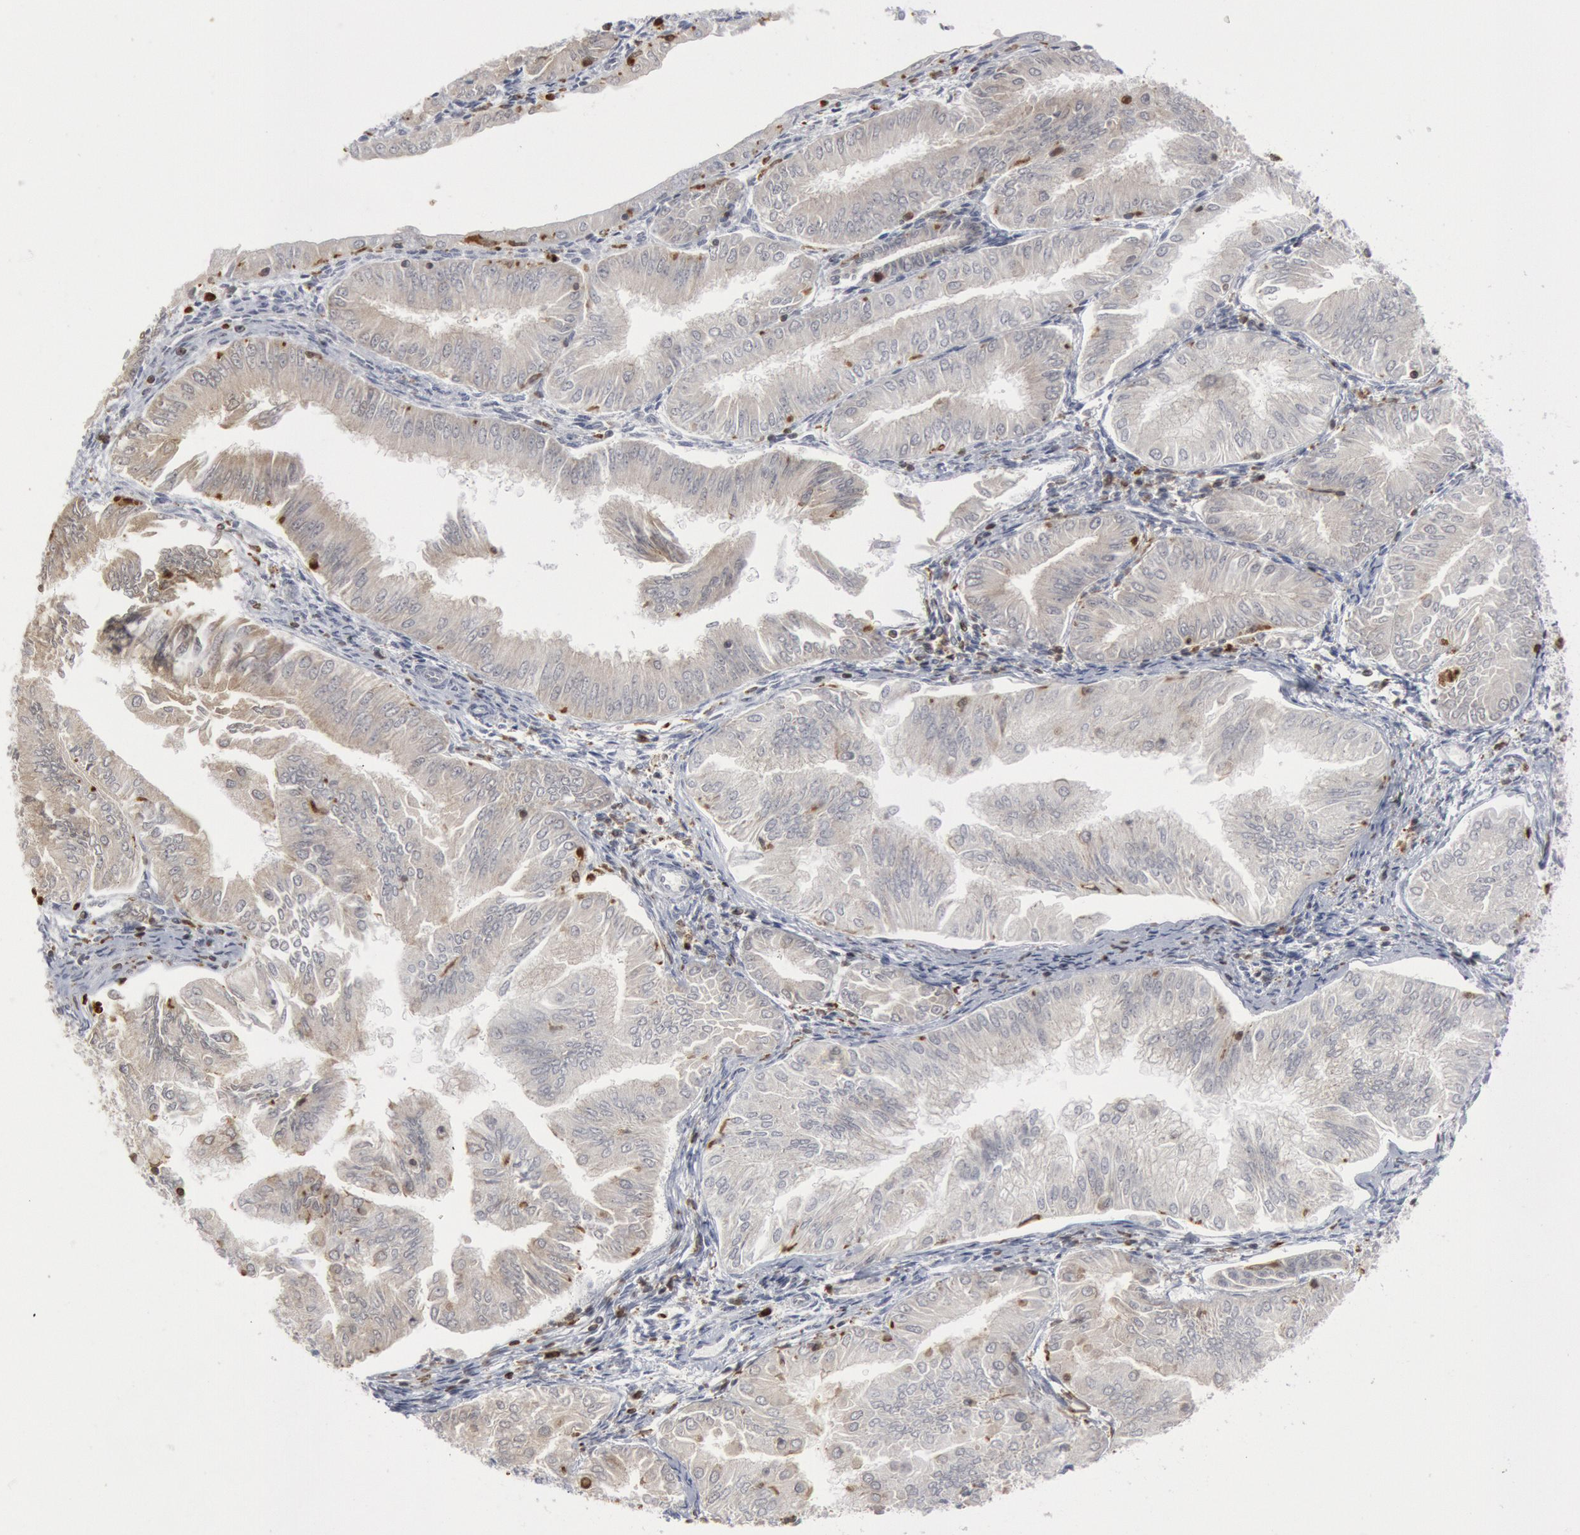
{"staining": {"intensity": "weak", "quantity": "25%-75%", "location": "cytoplasmic/membranous"}, "tissue": "endometrial cancer", "cell_type": "Tumor cells", "image_type": "cancer", "snomed": [{"axis": "morphology", "description": "Adenocarcinoma, NOS"}, {"axis": "topography", "description": "Endometrium"}], "caption": "A brown stain highlights weak cytoplasmic/membranous positivity of a protein in human endometrial cancer tumor cells.", "gene": "PTPN6", "patient": {"sex": "female", "age": 53}}